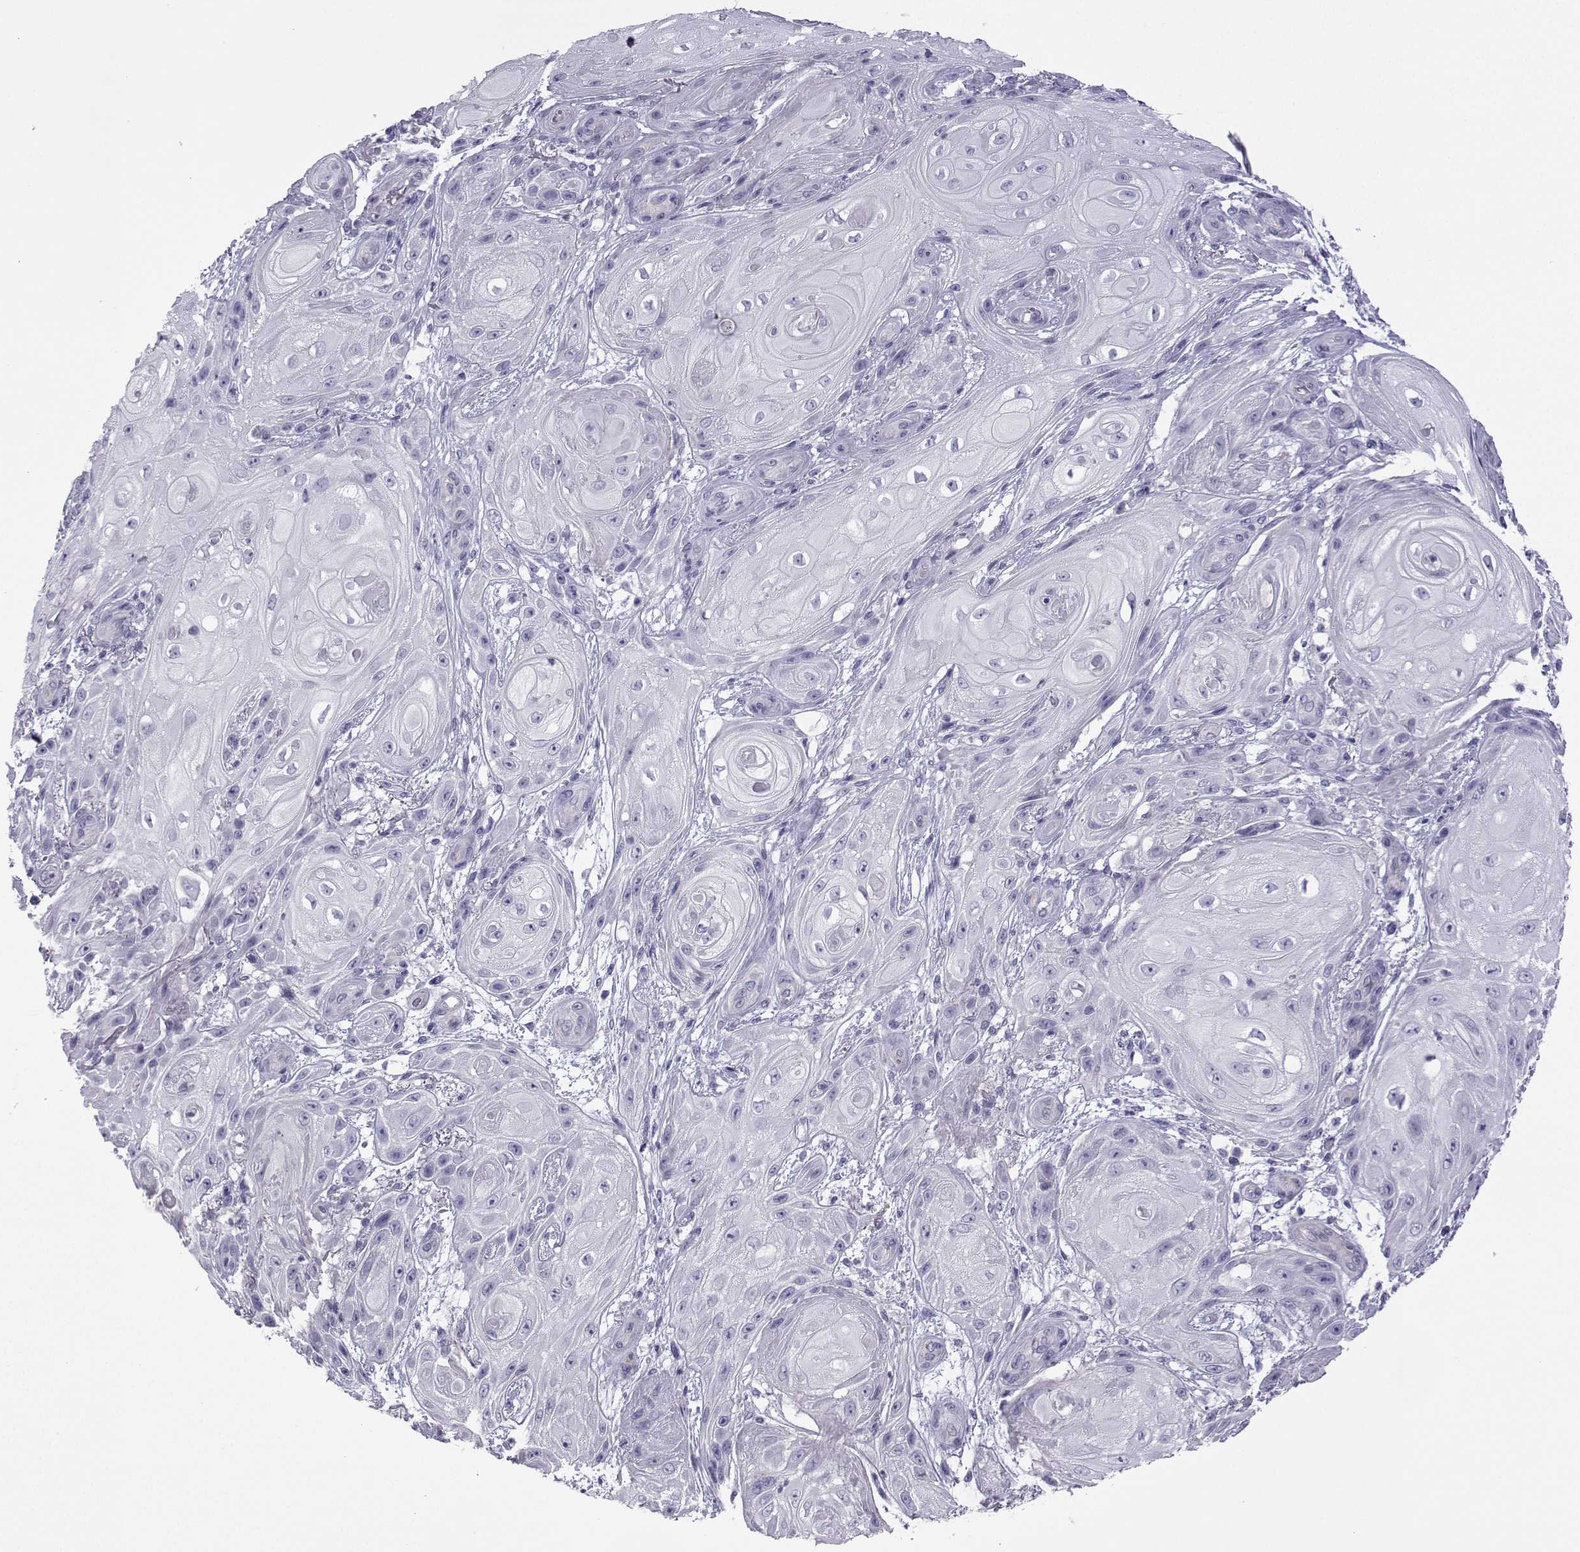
{"staining": {"intensity": "negative", "quantity": "none", "location": "none"}, "tissue": "skin cancer", "cell_type": "Tumor cells", "image_type": "cancer", "snomed": [{"axis": "morphology", "description": "Squamous cell carcinoma, NOS"}, {"axis": "topography", "description": "Skin"}], "caption": "Image shows no protein positivity in tumor cells of skin cancer (squamous cell carcinoma) tissue.", "gene": "CFAP70", "patient": {"sex": "male", "age": 62}}